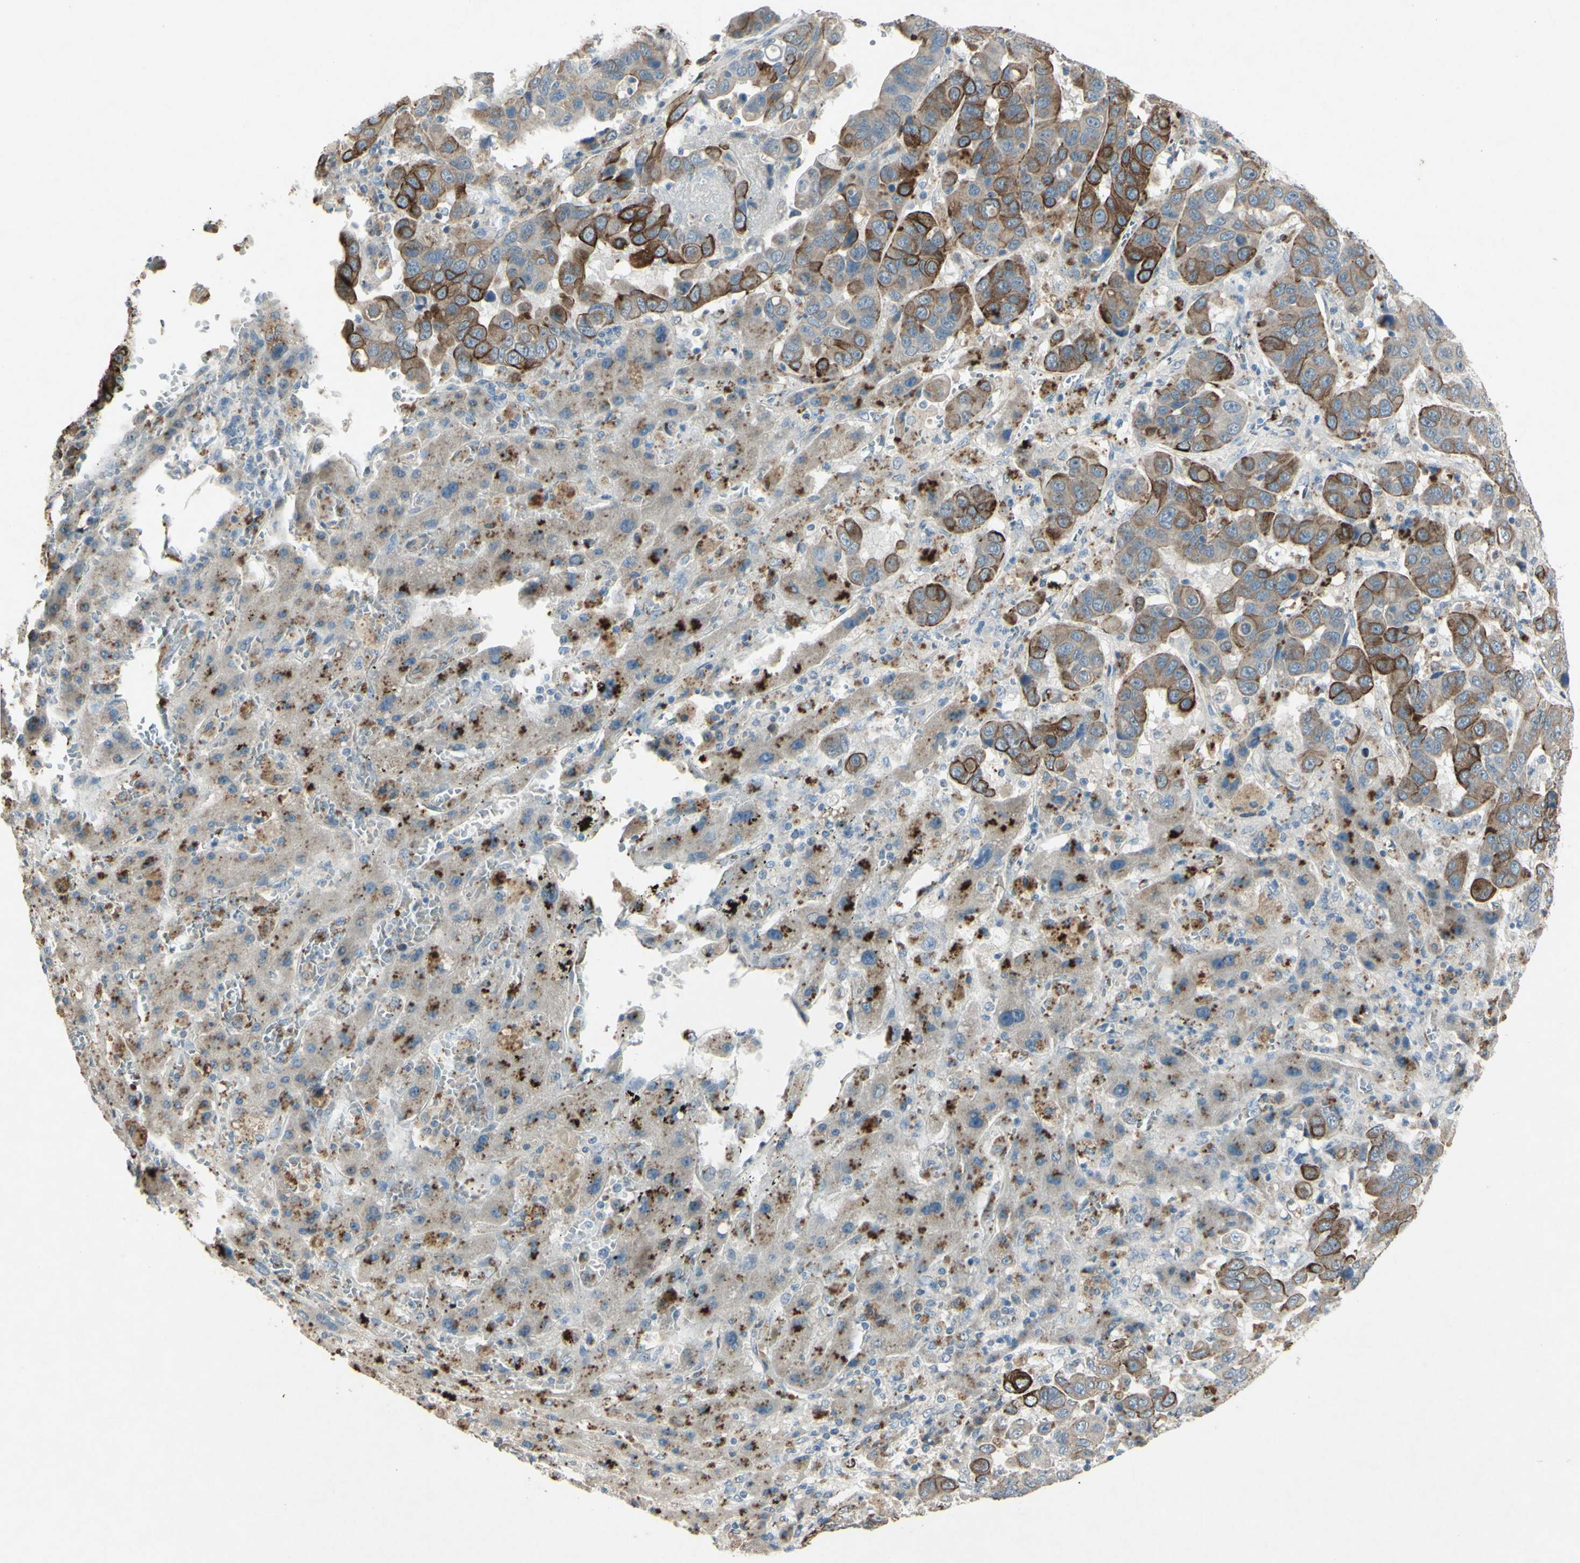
{"staining": {"intensity": "strong", "quantity": "25%-75%", "location": "cytoplasmic/membranous"}, "tissue": "liver cancer", "cell_type": "Tumor cells", "image_type": "cancer", "snomed": [{"axis": "morphology", "description": "Cholangiocarcinoma"}, {"axis": "topography", "description": "Liver"}], "caption": "Liver cancer (cholangiocarcinoma) stained with a protein marker displays strong staining in tumor cells.", "gene": "TIMM21", "patient": {"sex": "female", "age": 52}}